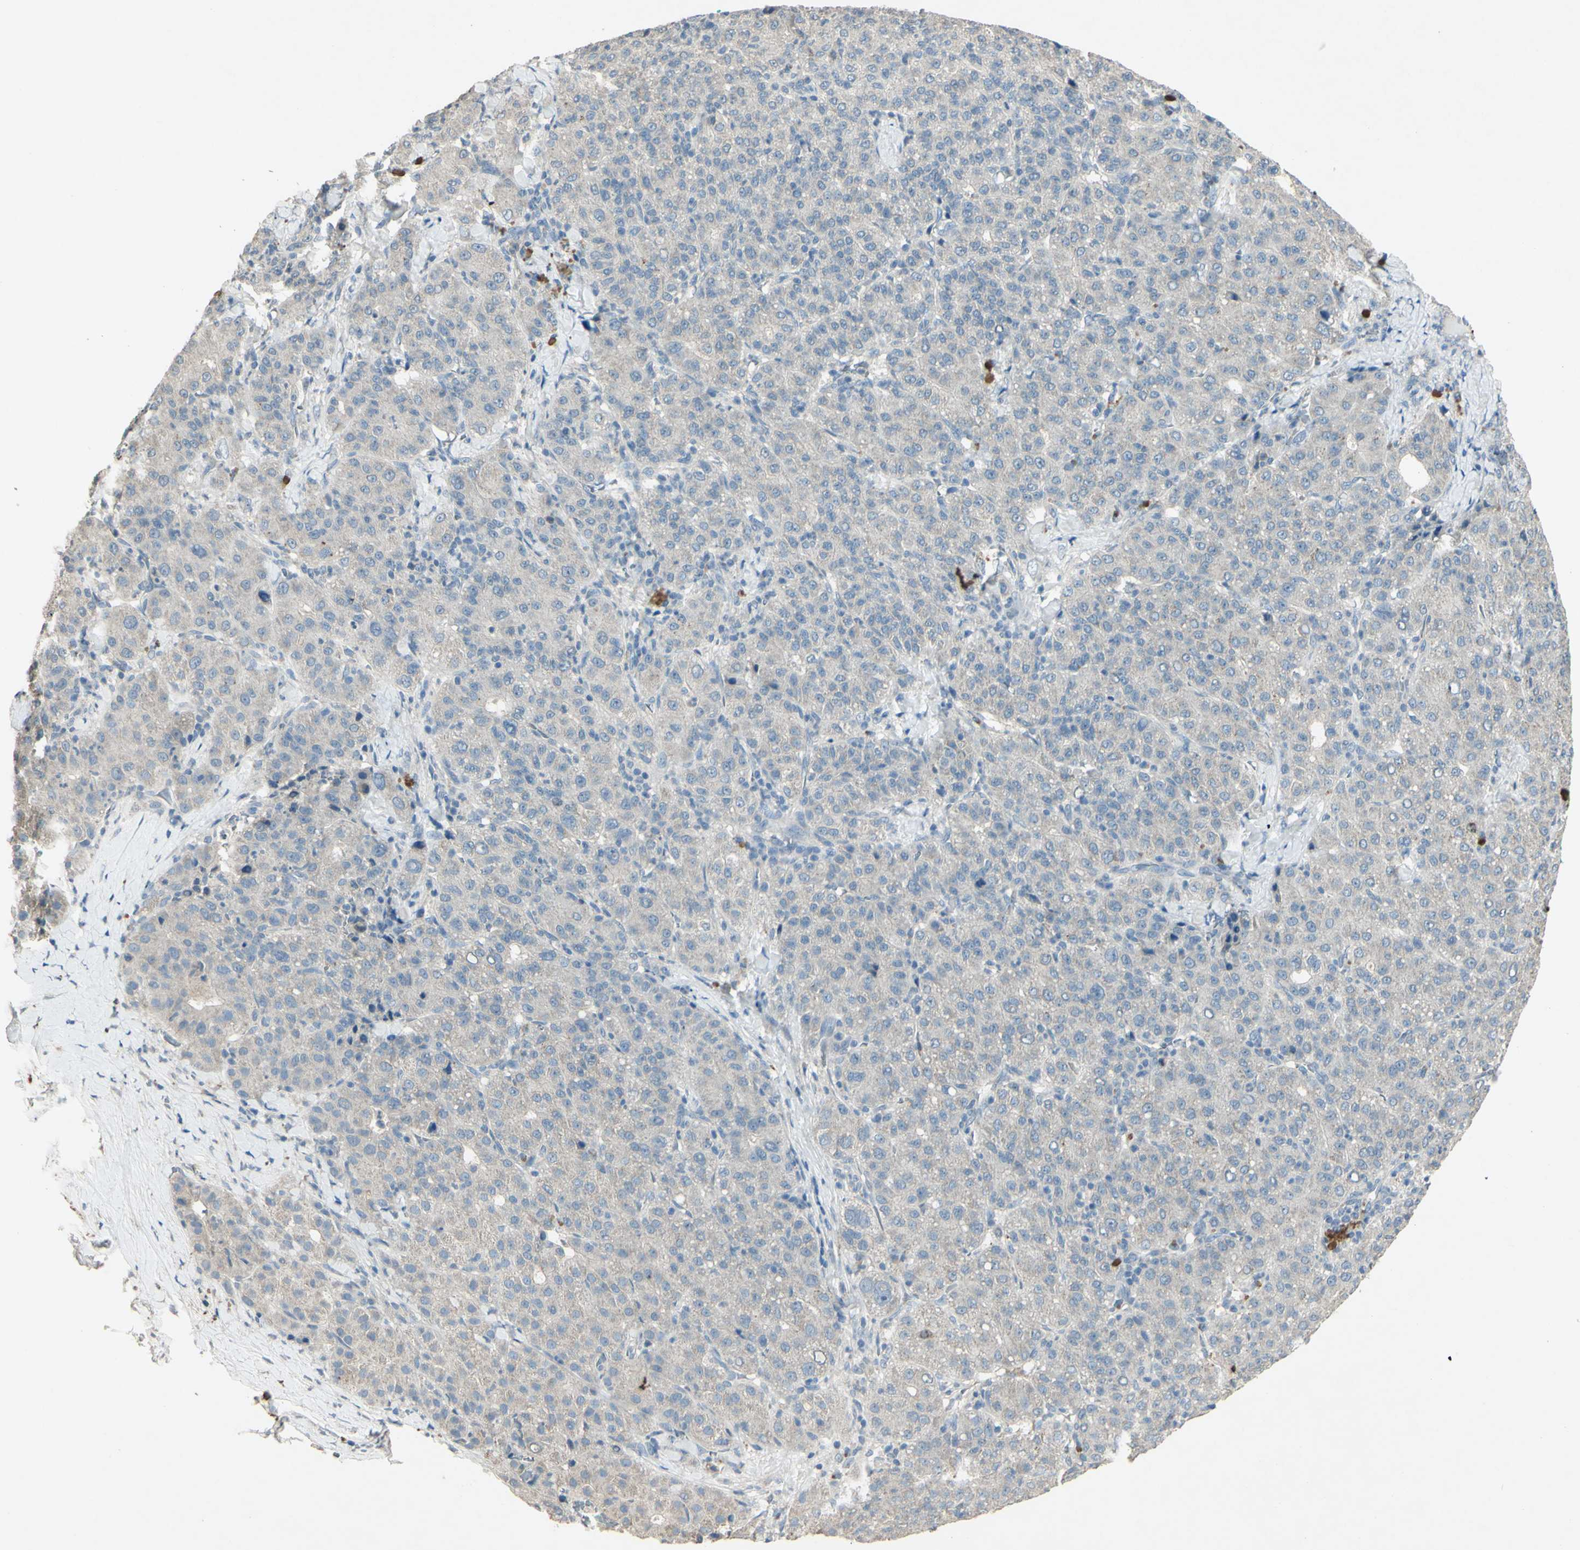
{"staining": {"intensity": "weak", "quantity": ">75%", "location": "cytoplasmic/membranous"}, "tissue": "liver cancer", "cell_type": "Tumor cells", "image_type": "cancer", "snomed": [{"axis": "morphology", "description": "Carcinoma, Hepatocellular, NOS"}, {"axis": "topography", "description": "Liver"}], "caption": "The micrograph reveals staining of liver cancer (hepatocellular carcinoma), revealing weak cytoplasmic/membranous protein positivity (brown color) within tumor cells. The protein of interest is stained brown, and the nuclei are stained in blue (DAB IHC with brightfield microscopy, high magnification).", "gene": "TIMM21", "patient": {"sex": "male", "age": 65}}